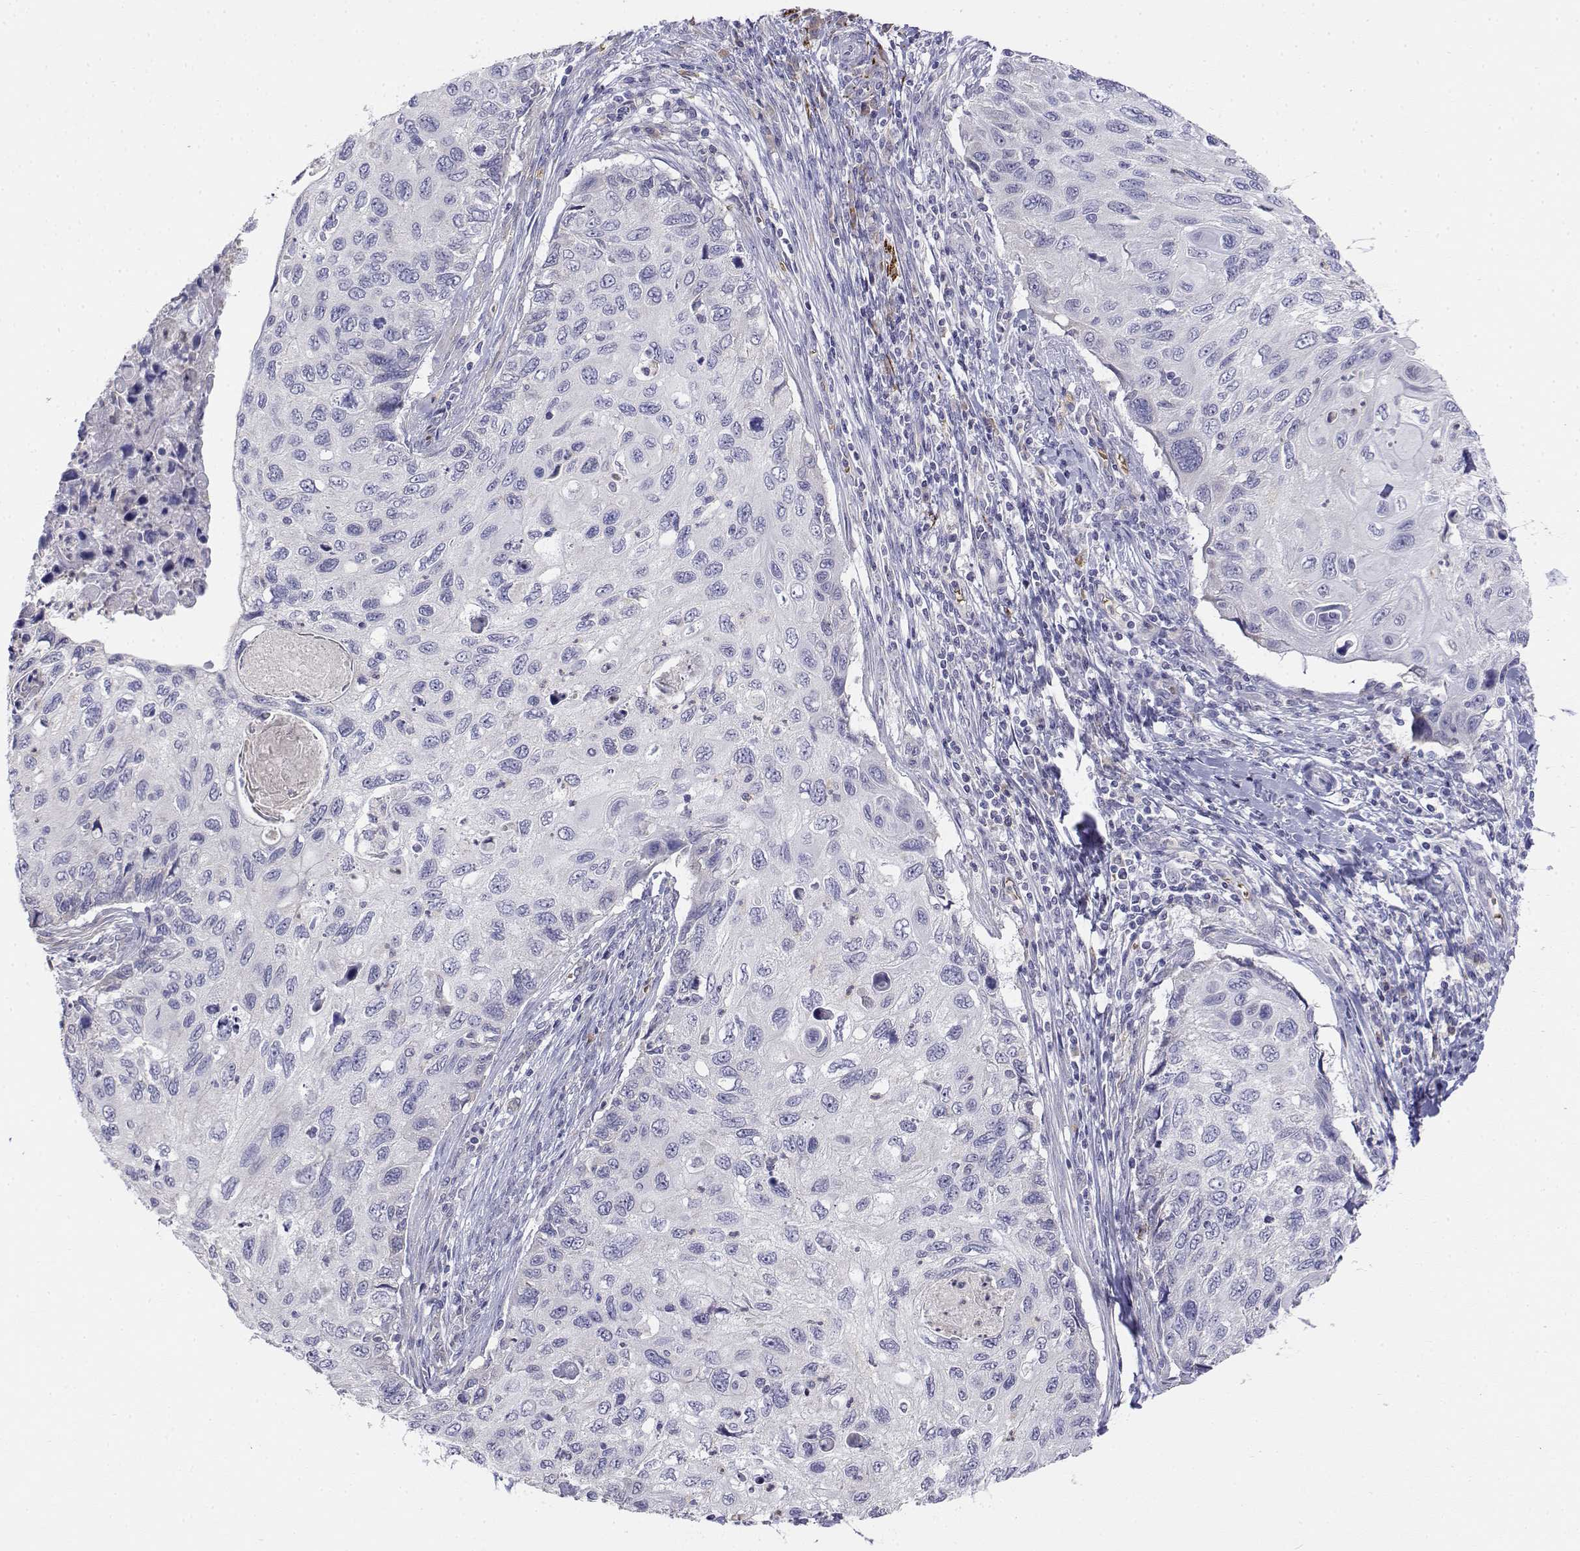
{"staining": {"intensity": "negative", "quantity": "none", "location": "none"}, "tissue": "cervical cancer", "cell_type": "Tumor cells", "image_type": "cancer", "snomed": [{"axis": "morphology", "description": "Squamous cell carcinoma, NOS"}, {"axis": "topography", "description": "Cervix"}], "caption": "This is an immunohistochemistry (IHC) histopathology image of cervical cancer (squamous cell carcinoma). There is no staining in tumor cells.", "gene": "CADM1", "patient": {"sex": "female", "age": 70}}